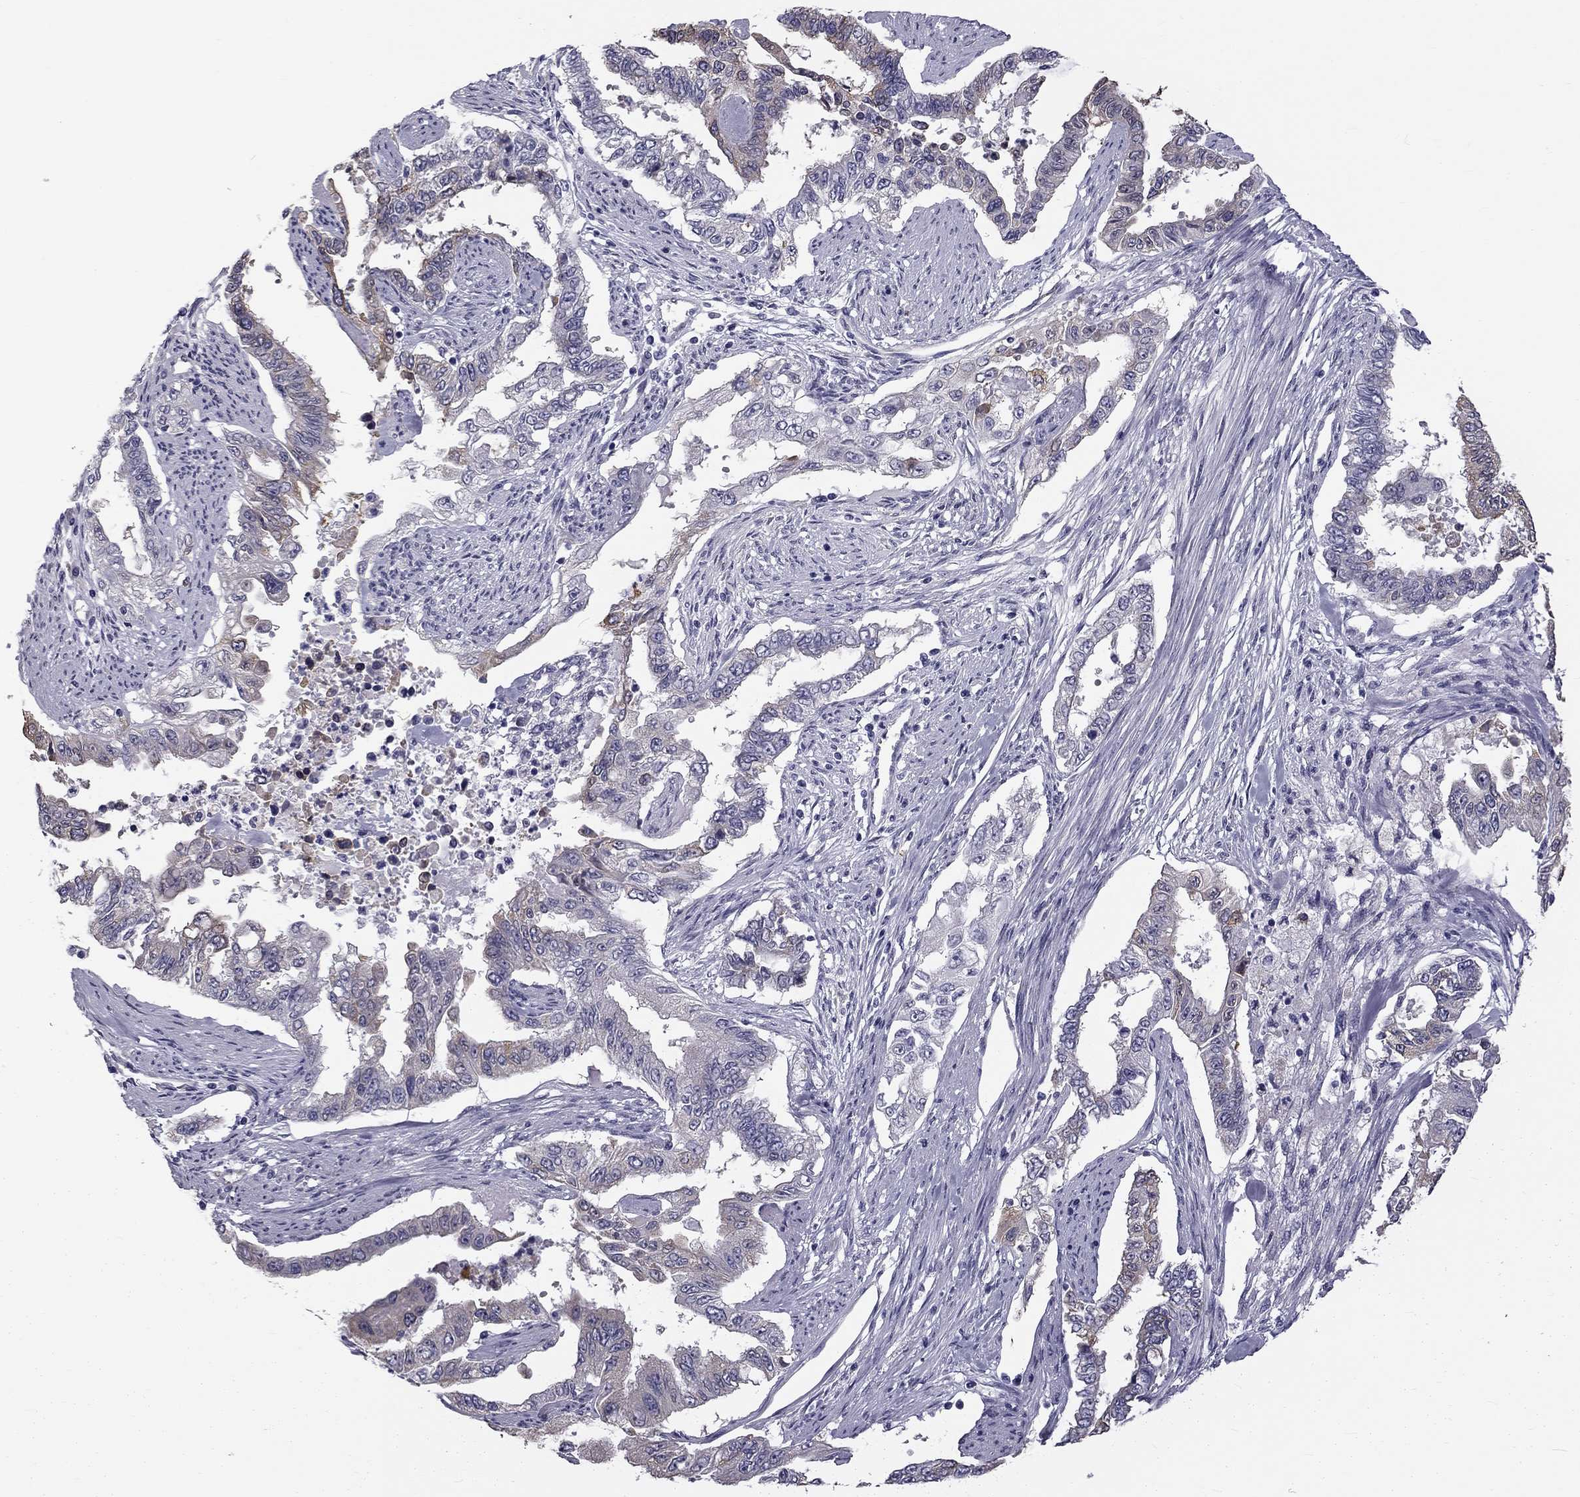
{"staining": {"intensity": "weak", "quantity": "25%-75%", "location": "cytoplasmic/membranous"}, "tissue": "endometrial cancer", "cell_type": "Tumor cells", "image_type": "cancer", "snomed": [{"axis": "morphology", "description": "Adenocarcinoma, NOS"}, {"axis": "topography", "description": "Uterus"}], "caption": "A low amount of weak cytoplasmic/membranous expression is seen in approximately 25%-75% of tumor cells in adenocarcinoma (endometrial) tissue.", "gene": "CCDC40", "patient": {"sex": "female", "age": 59}}